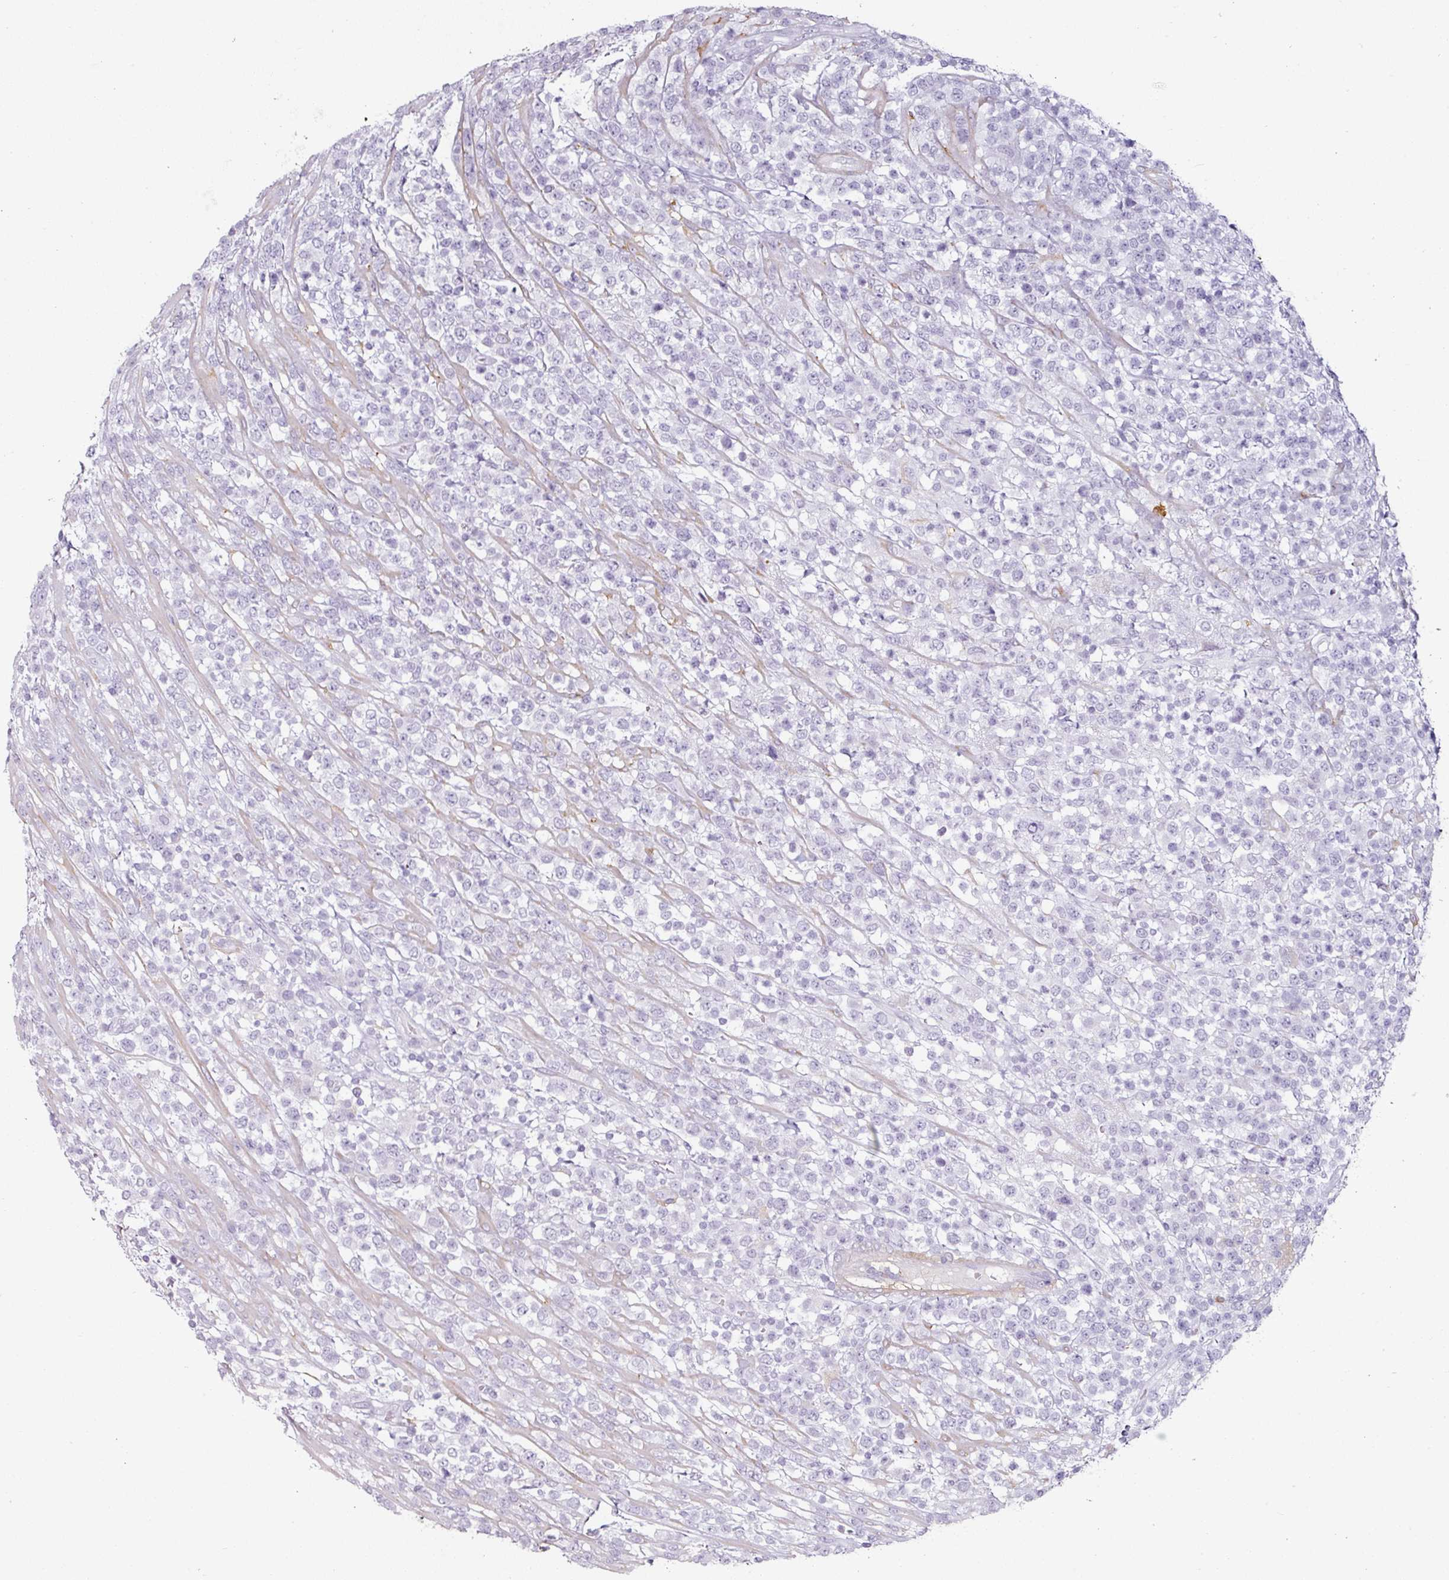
{"staining": {"intensity": "negative", "quantity": "none", "location": "none"}, "tissue": "lymphoma", "cell_type": "Tumor cells", "image_type": "cancer", "snomed": [{"axis": "morphology", "description": "Malignant lymphoma, non-Hodgkin's type, High grade"}, {"axis": "topography", "description": "Colon"}], "caption": "A high-resolution histopathology image shows immunohistochemistry staining of high-grade malignant lymphoma, non-Hodgkin's type, which shows no significant staining in tumor cells.", "gene": "CAP2", "patient": {"sex": "female", "age": 53}}